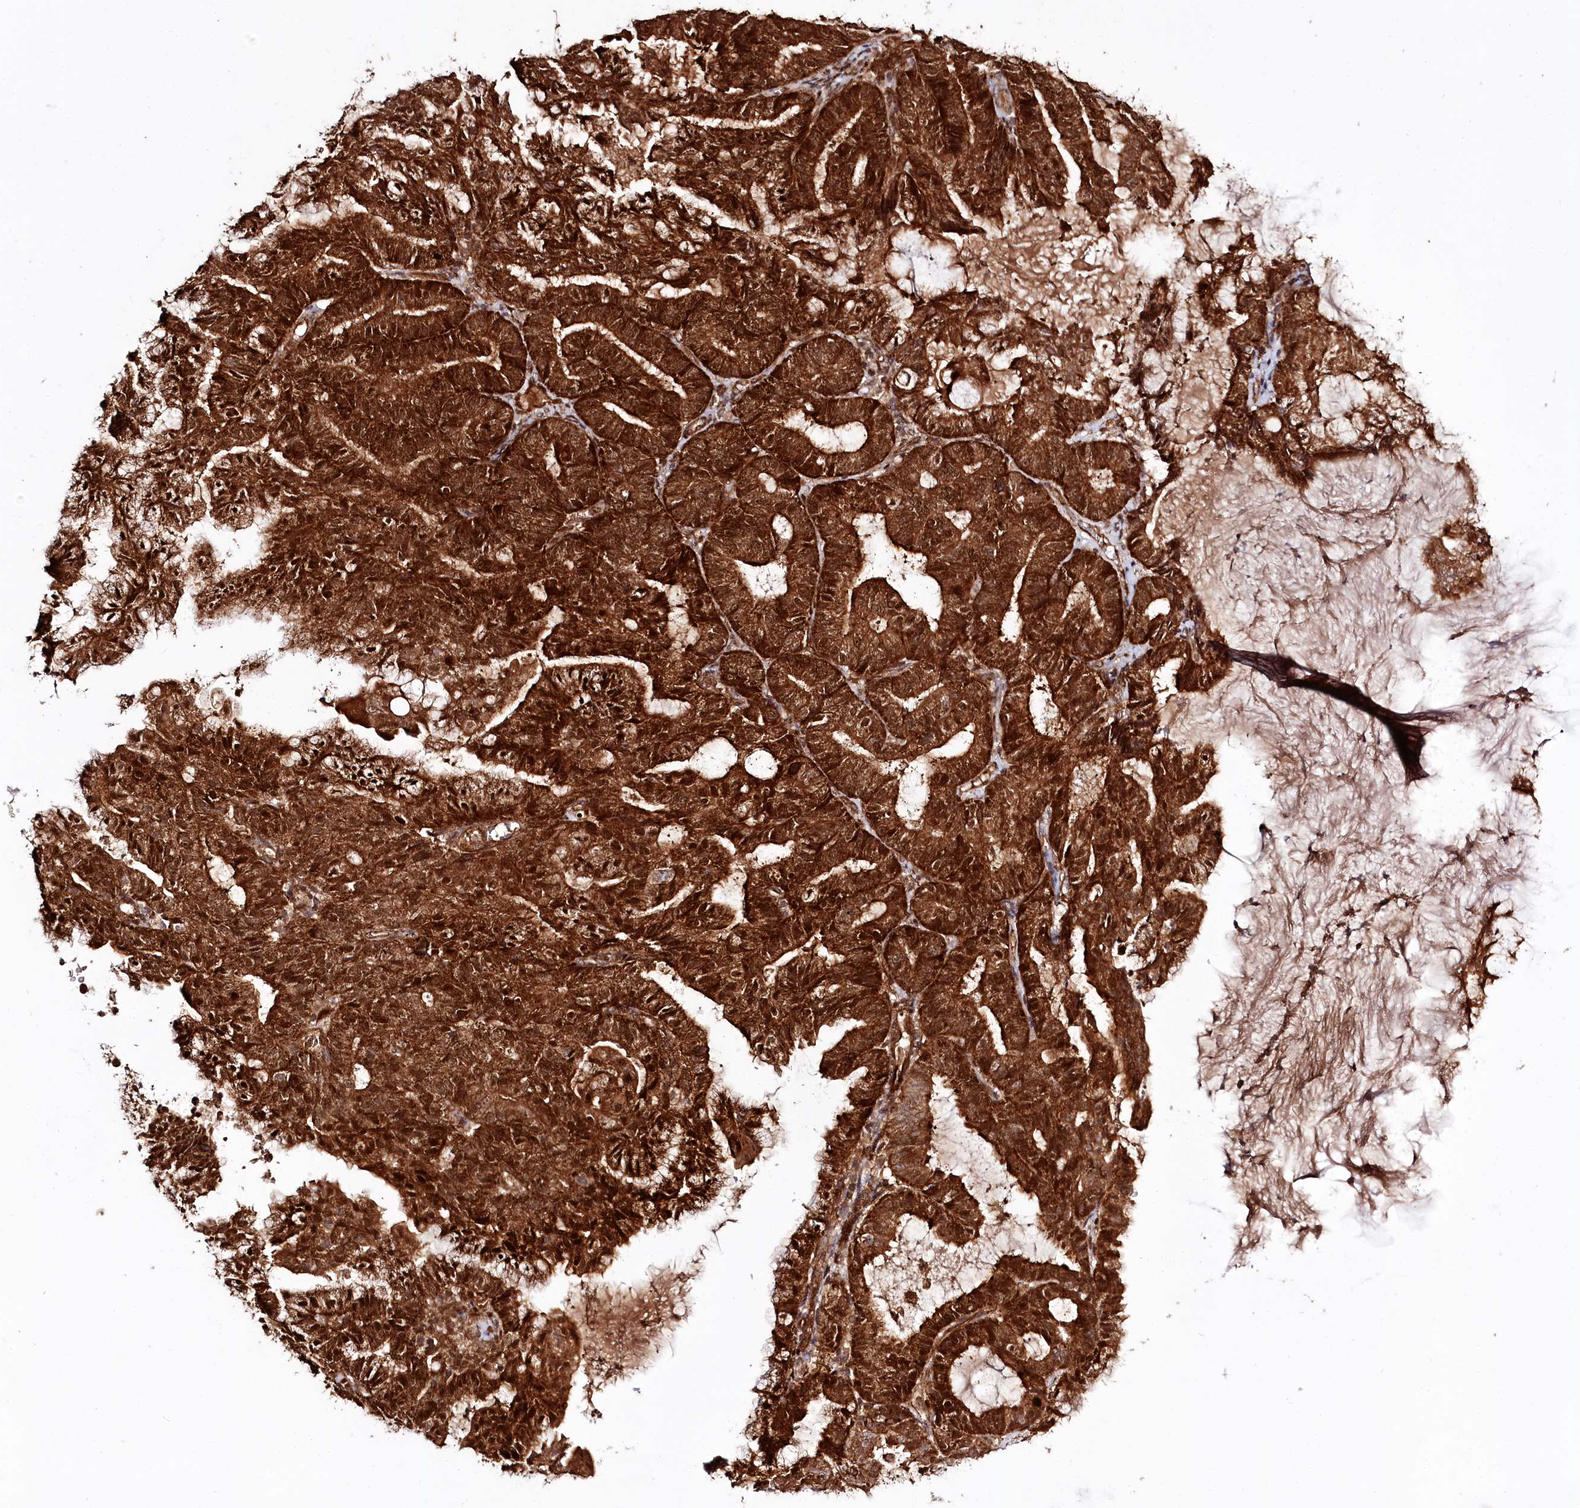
{"staining": {"intensity": "strong", "quantity": ">75%", "location": "cytoplasmic/membranous"}, "tissue": "endometrial cancer", "cell_type": "Tumor cells", "image_type": "cancer", "snomed": [{"axis": "morphology", "description": "Adenocarcinoma, NOS"}, {"axis": "topography", "description": "Endometrium"}], "caption": "Protein expression by immunohistochemistry (IHC) exhibits strong cytoplasmic/membranous positivity in about >75% of tumor cells in adenocarcinoma (endometrial). (IHC, brightfield microscopy, high magnification).", "gene": "REXO2", "patient": {"sex": "female", "age": 86}}